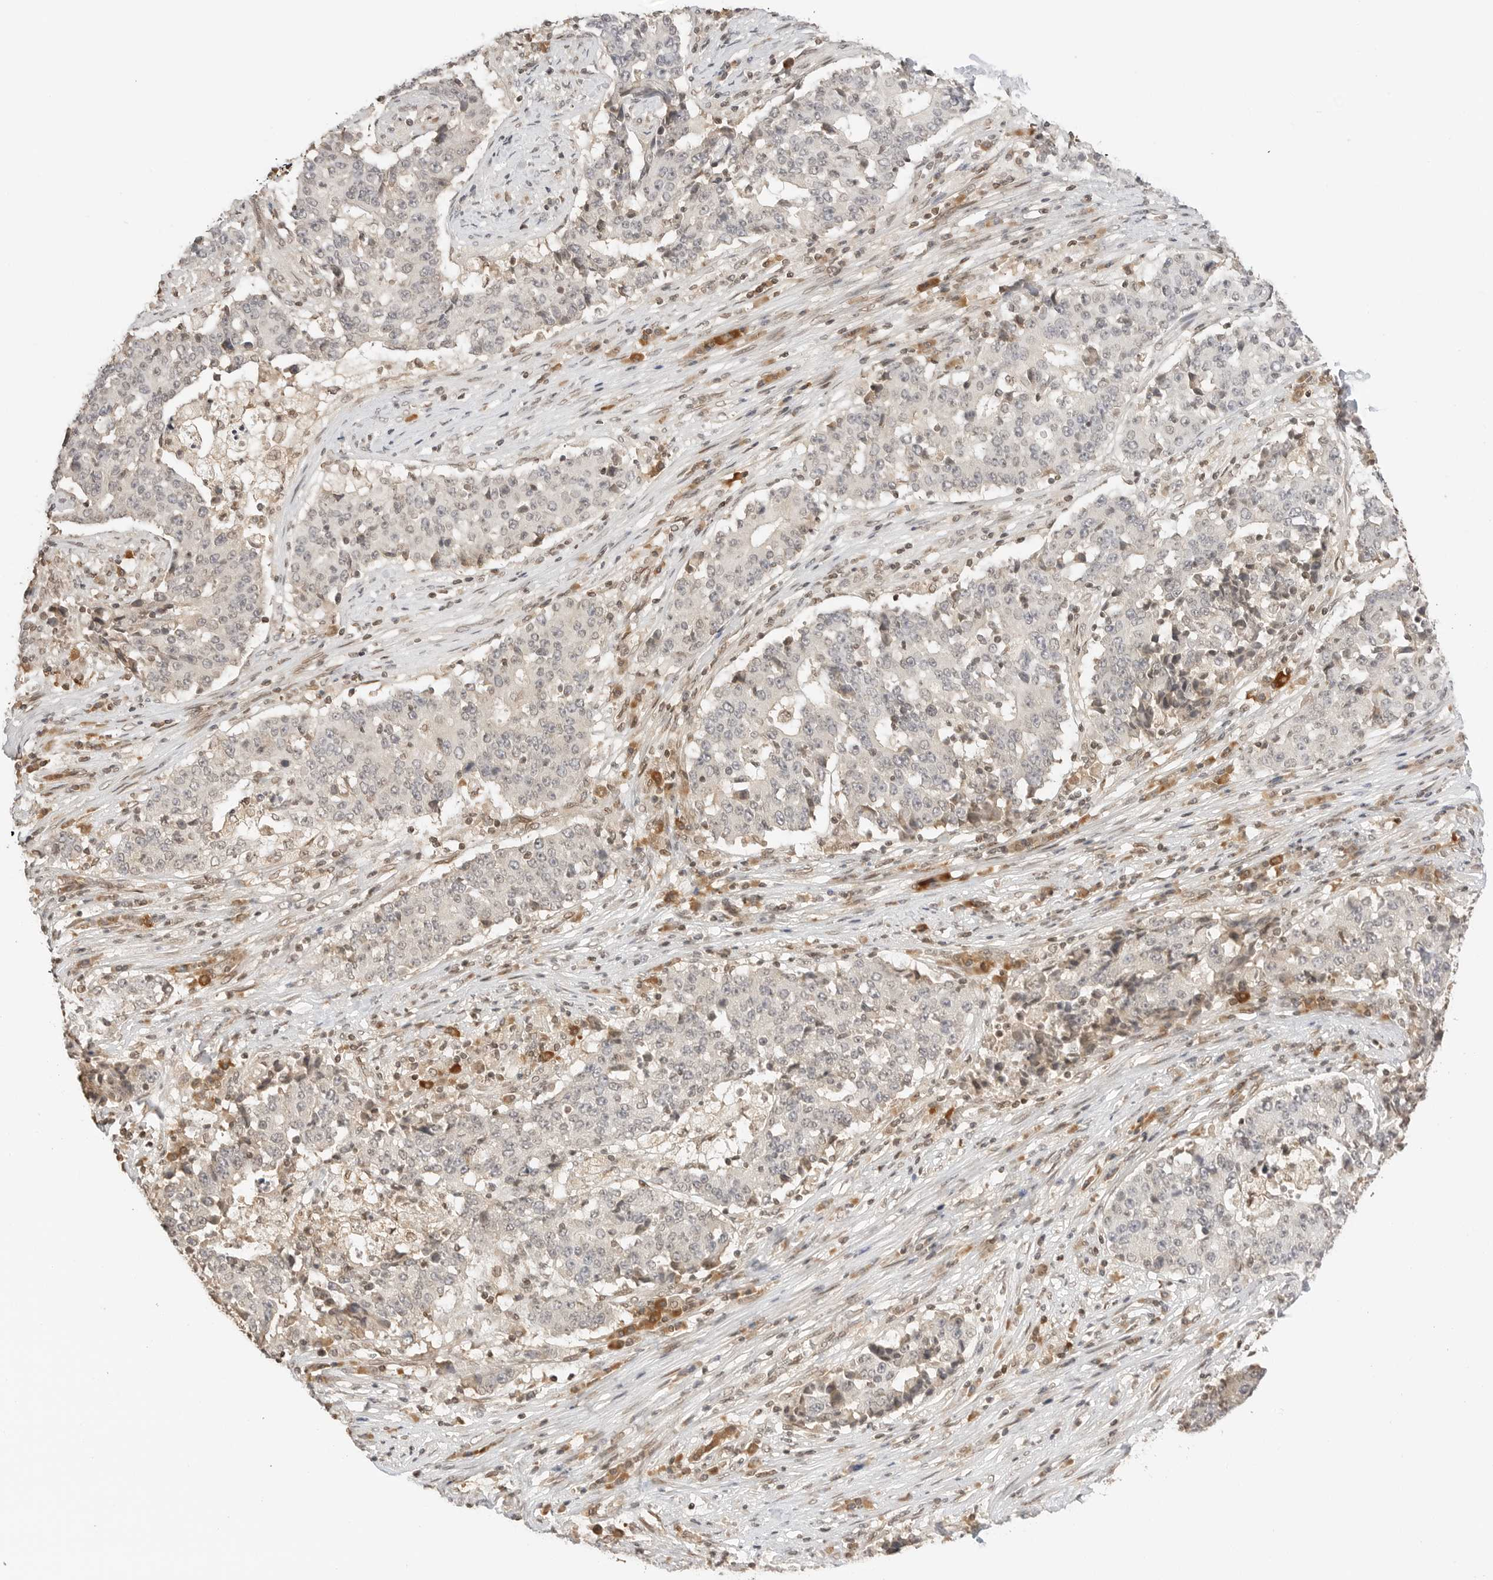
{"staining": {"intensity": "negative", "quantity": "none", "location": "none"}, "tissue": "stomach cancer", "cell_type": "Tumor cells", "image_type": "cancer", "snomed": [{"axis": "morphology", "description": "Adenocarcinoma, NOS"}, {"axis": "topography", "description": "Stomach"}], "caption": "An immunohistochemistry (IHC) image of stomach cancer is shown. There is no staining in tumor cells of stomach cancer. Nuclei are stained in blue.", "gene": "POLH", "patient": {"sex": "male", "age": 59}}